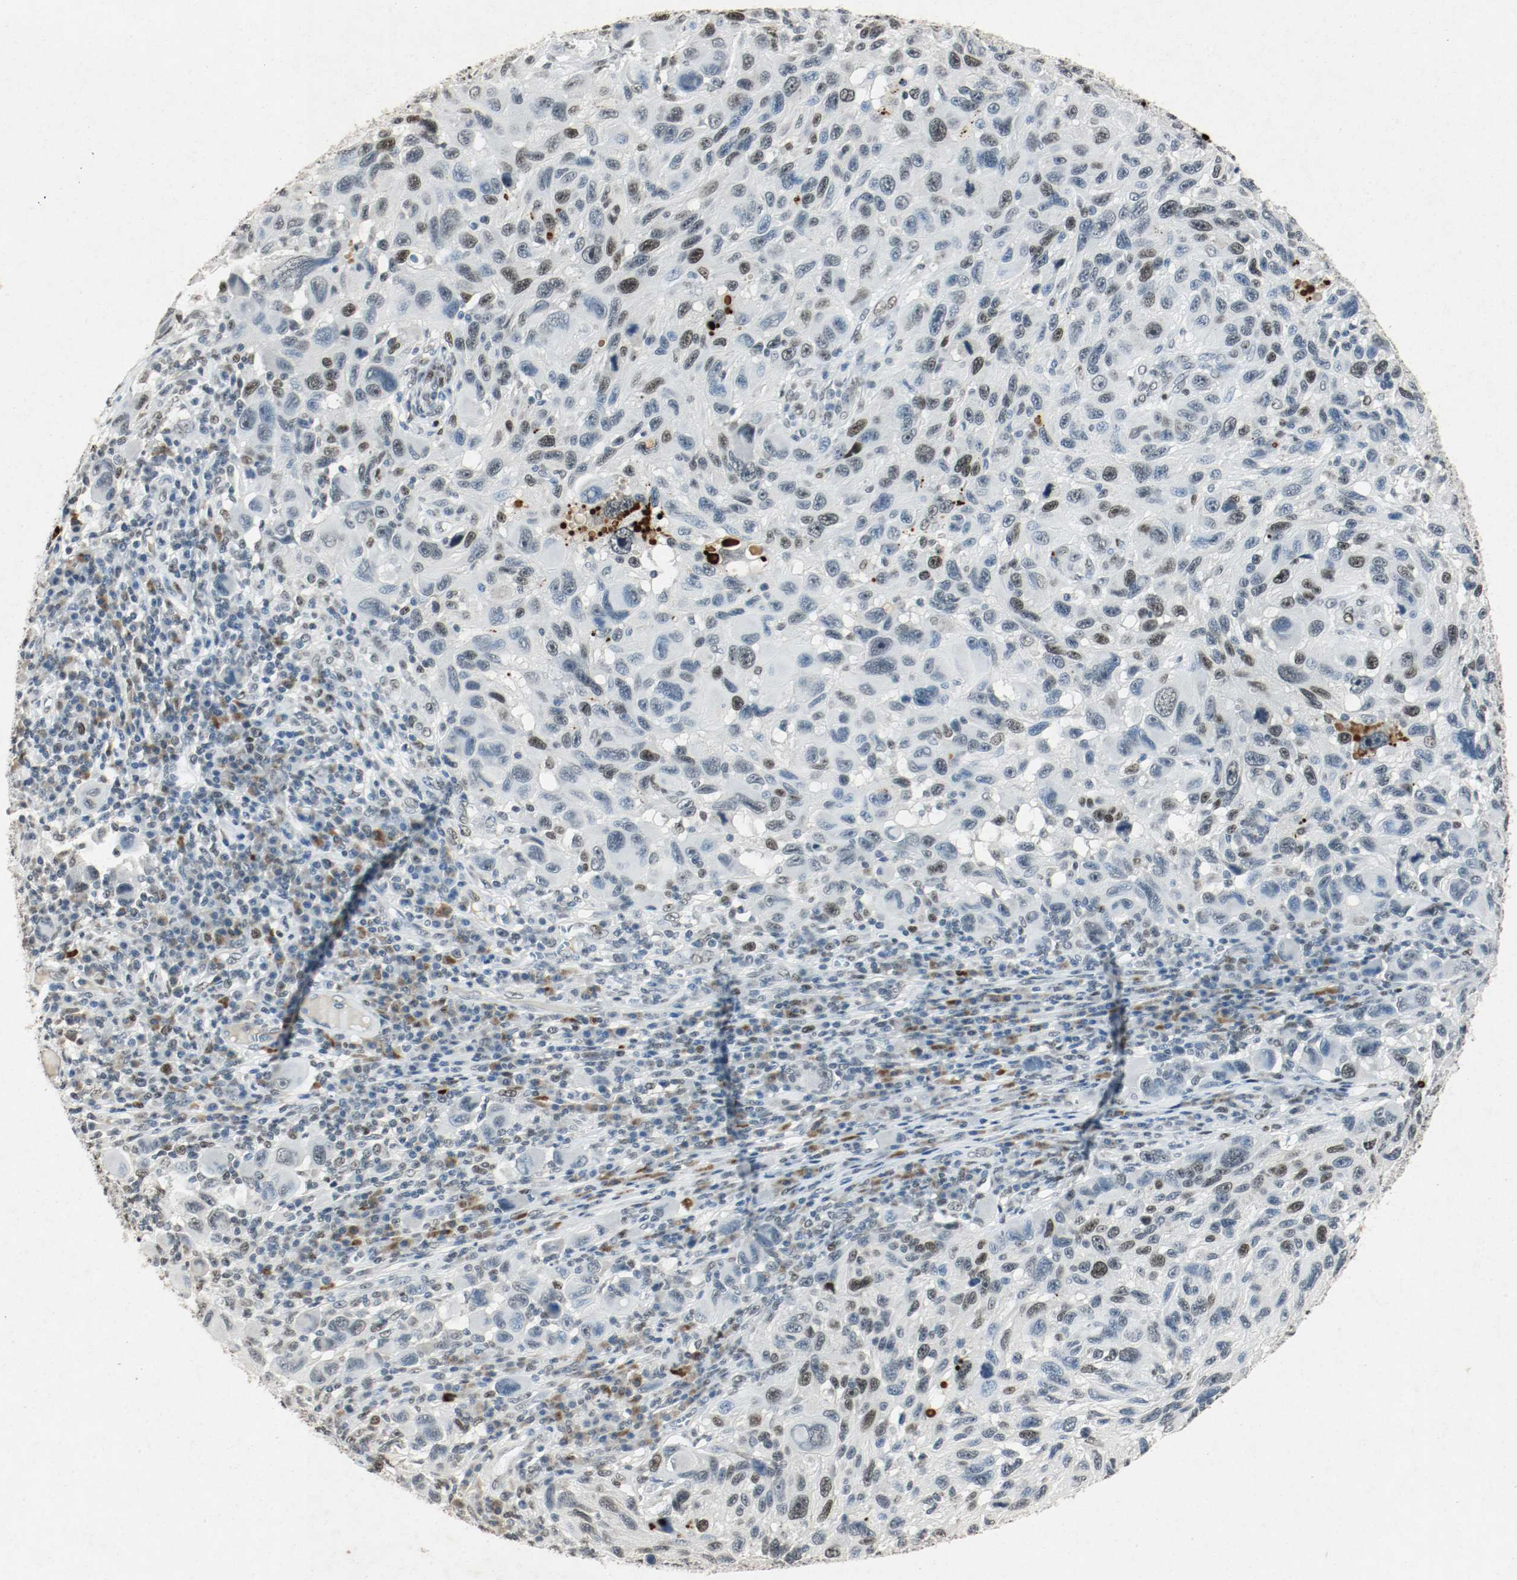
{"staining": {"intensity": "moderate", "quantity": "25%-75%", "location": "nuclear"}, "tissue": "melanoma", "cell_type": "Tumor cells", "image_type": "cancer", "snomed": [{"axis": "morphology", "description": "Malignant melanoma, NOS"}, {"axis": "topography", "description": "Skin"}], "caption": "The immunohistochemical stain highlights moderate nuclear positivity in tumor cells of malignant melanoma tissue. (DAB IHC, brown staining for protein, blue staining for nuclei).", "gene": "DNMT1", "patient": {"sex": "male", "age": 53}}